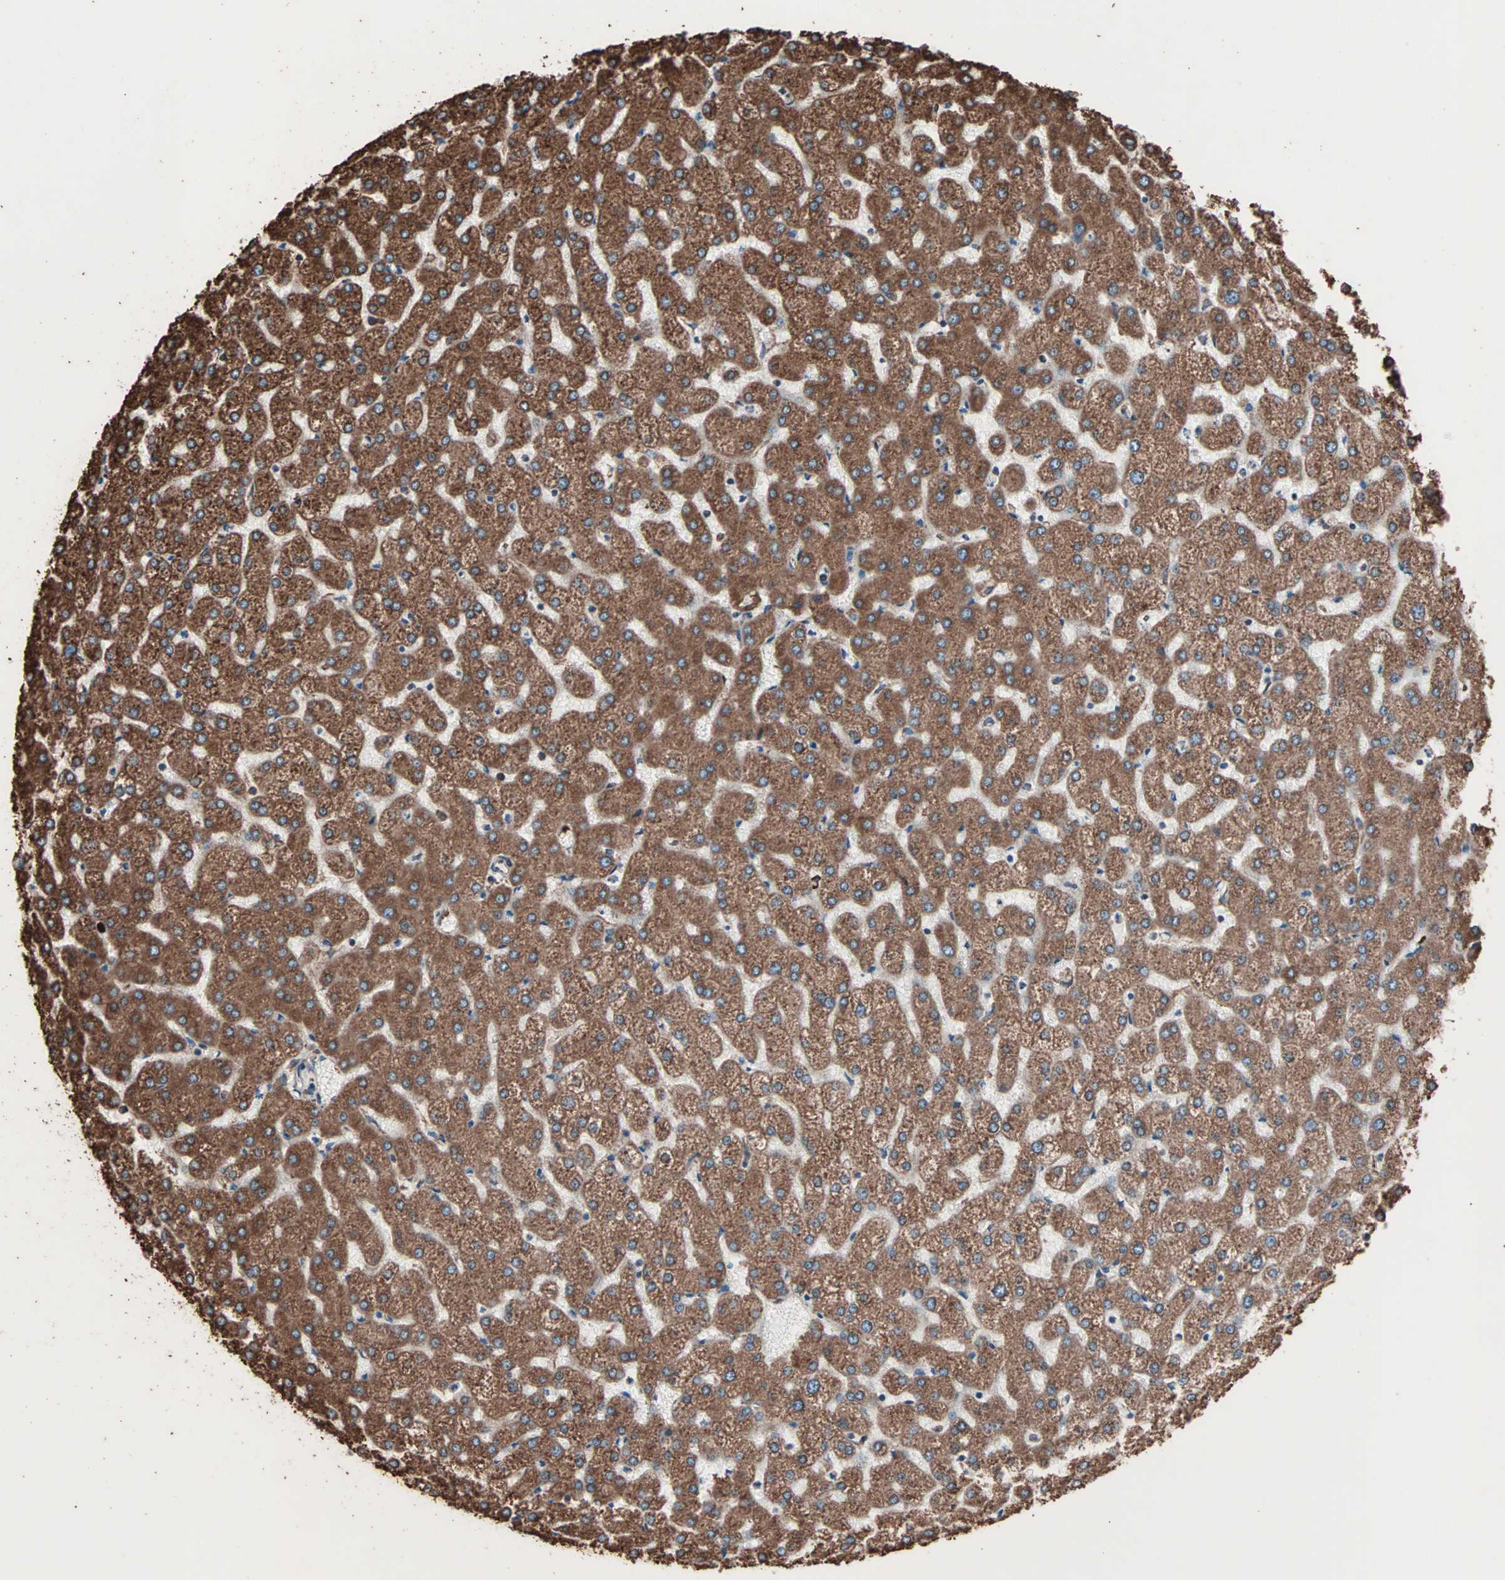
{"staining": {"intensity": "moderate", "quantity": ">75%", "location": "cytoplasmic/membranous"}, "tissue": "liver", "cell_type": "Cholangiocytes", "image_type": "normal", "snomed": [{"axis": "morphology", "description": "Normal tissue, NOS"}, {"axis": "topography", "description": "Liver"}], "caption": "Normal liver exhibits moderate cytoplasmic/membranous staining in about >75% of cholangiocytes Immunohistochemistry (ihc) stains the protein of interest in brown and the nuclei are stained blue..", "gene": "HSP90B1", "patient": {"sex": "female", "age": 32}}